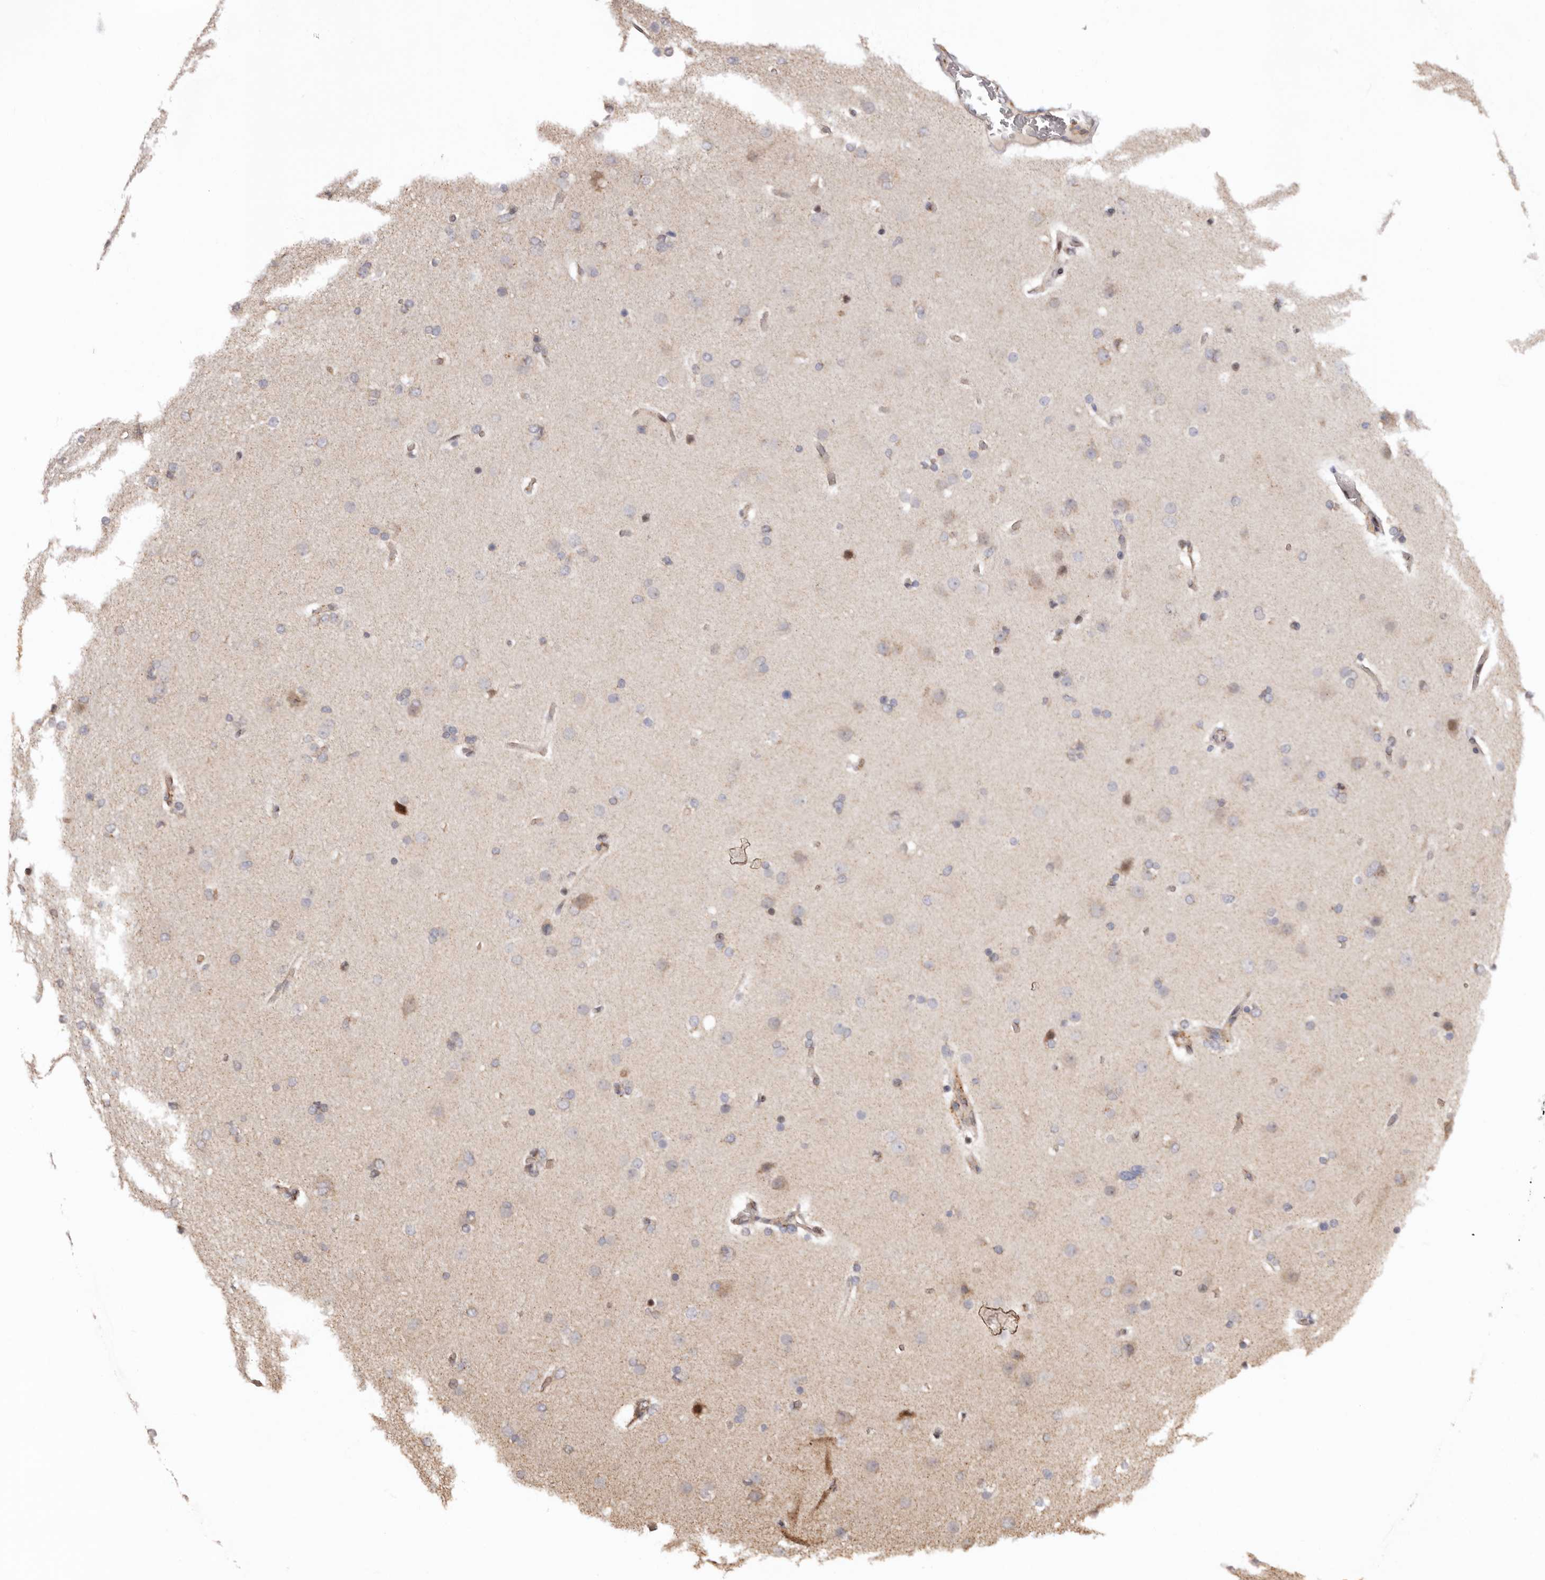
{"staining": {"intensity": "weak", "quantity": "25%-75%", "location": "cytoplasmic/membranous"}, "tissue": "glioma", "cell_type": "Tumor cells", "image_type": "cancer", "snomed": [{"axis": "morphology", "description": "Glioma, malignant, High grade"}, {"axis": "topography", "description": "Cerebral cortex"}], "caption": "Immunohistochemistry micrograph of neoplastic tissue: glioma stained using immunohistochemistry shows low levels of weak protein expression localized specifically in the cytoplasmic/membranous of tumor cells, appearing as a cytoplasmic/membranous brown color.", "gene": "GPR27", "patient": {"sex": "female", "age": 36}}